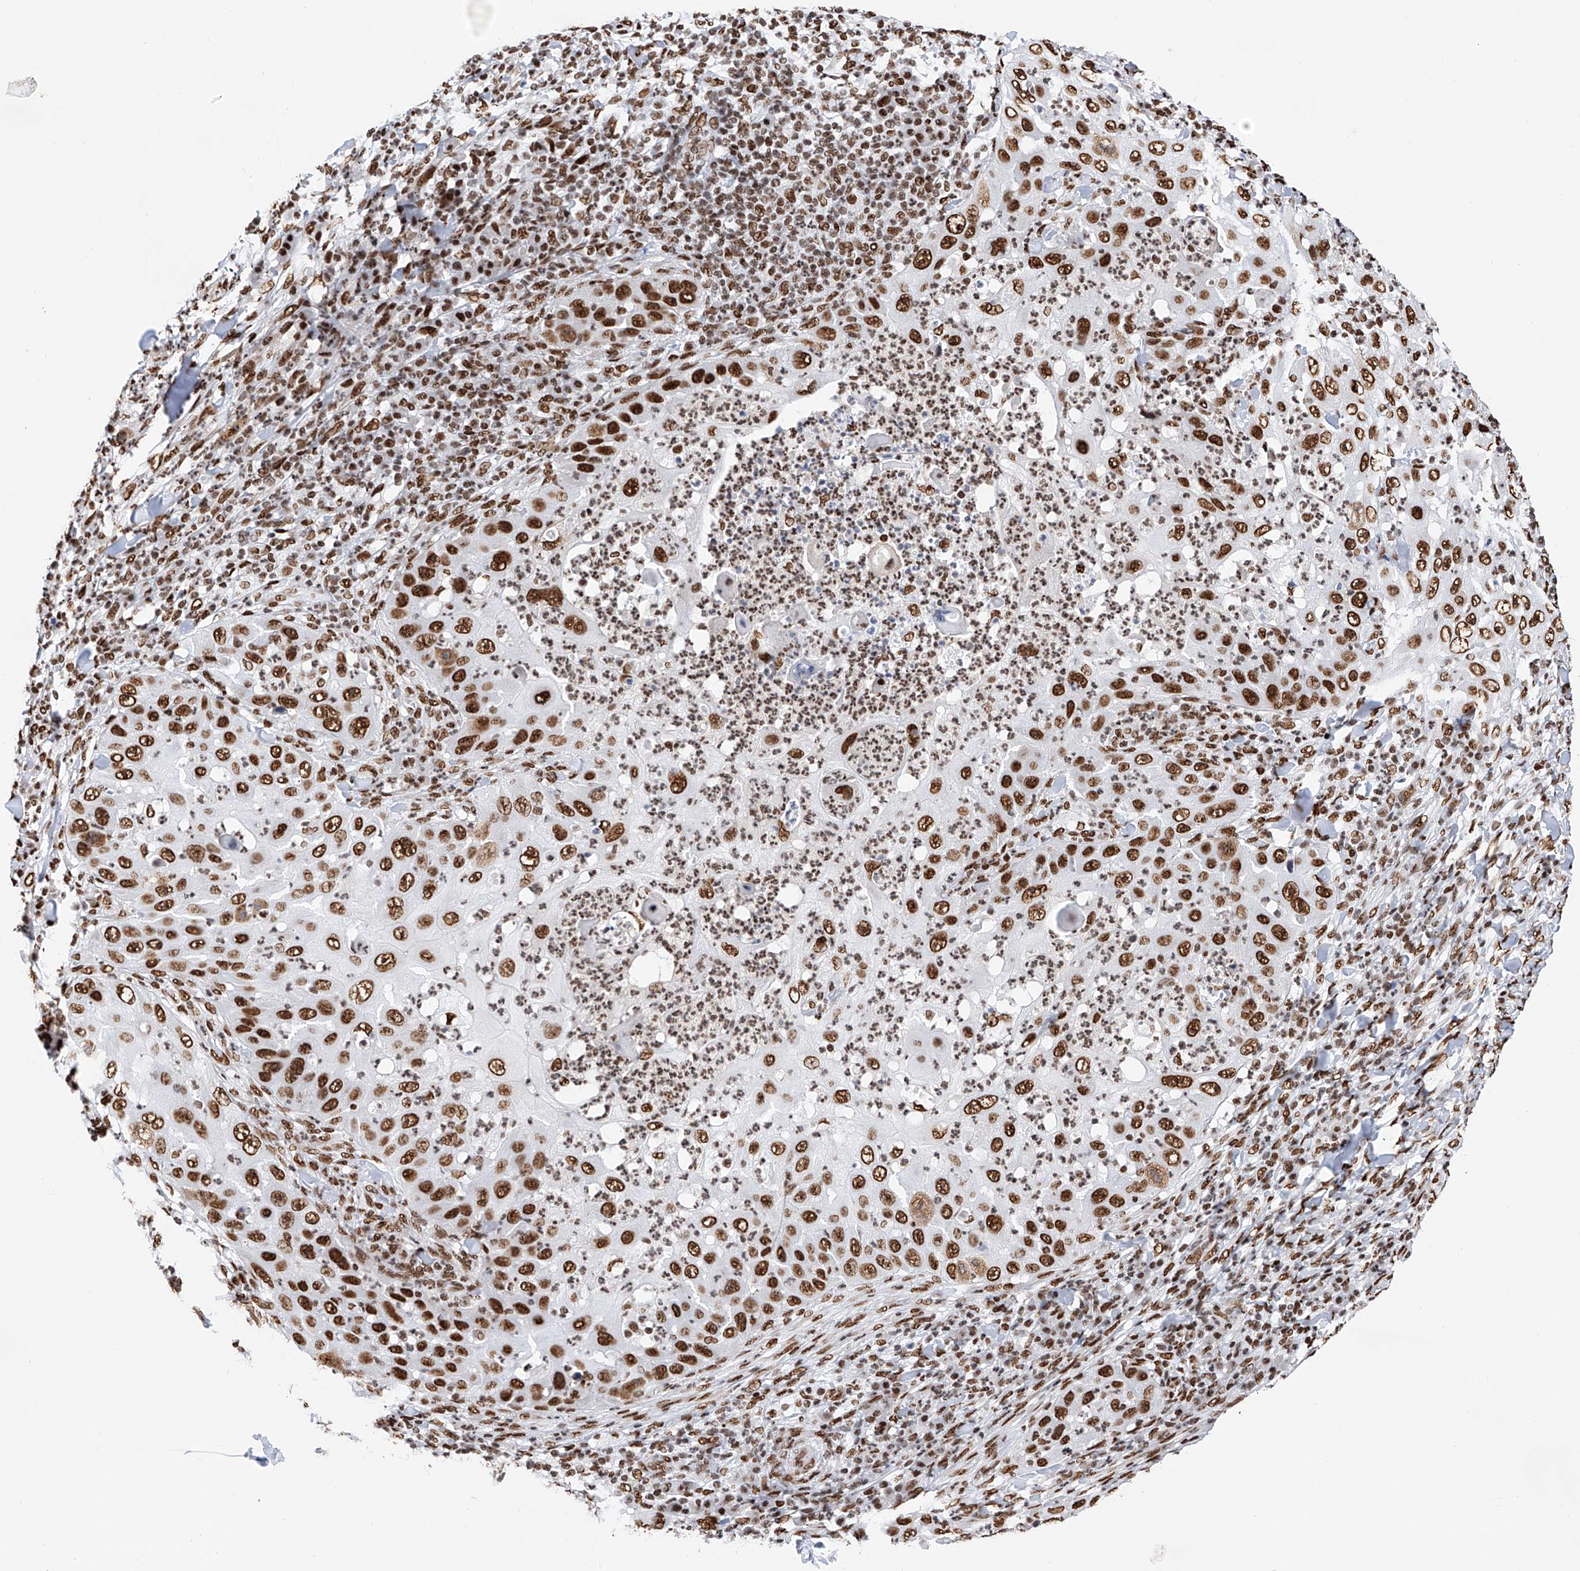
{"staining": {"intensity": "strong", "quantity": ">75%", "location": "nuclear"}, "tissue": "skin cancer", "cell_type": "Tumor cells", "image_type": "cancer", "snomed": [{"axis": "morphology", "description": "Squamous cell carcinoma, NOS"}, {"axis": "topography", "description": "Skin"}], "caption": "This is an image of IHC staining of skin squamous cell carcinoma, which shows strong staining in the nuclear of tumor cells.", "gene": "SRSF6", "patient": {"sex": "female", "age": 44}}